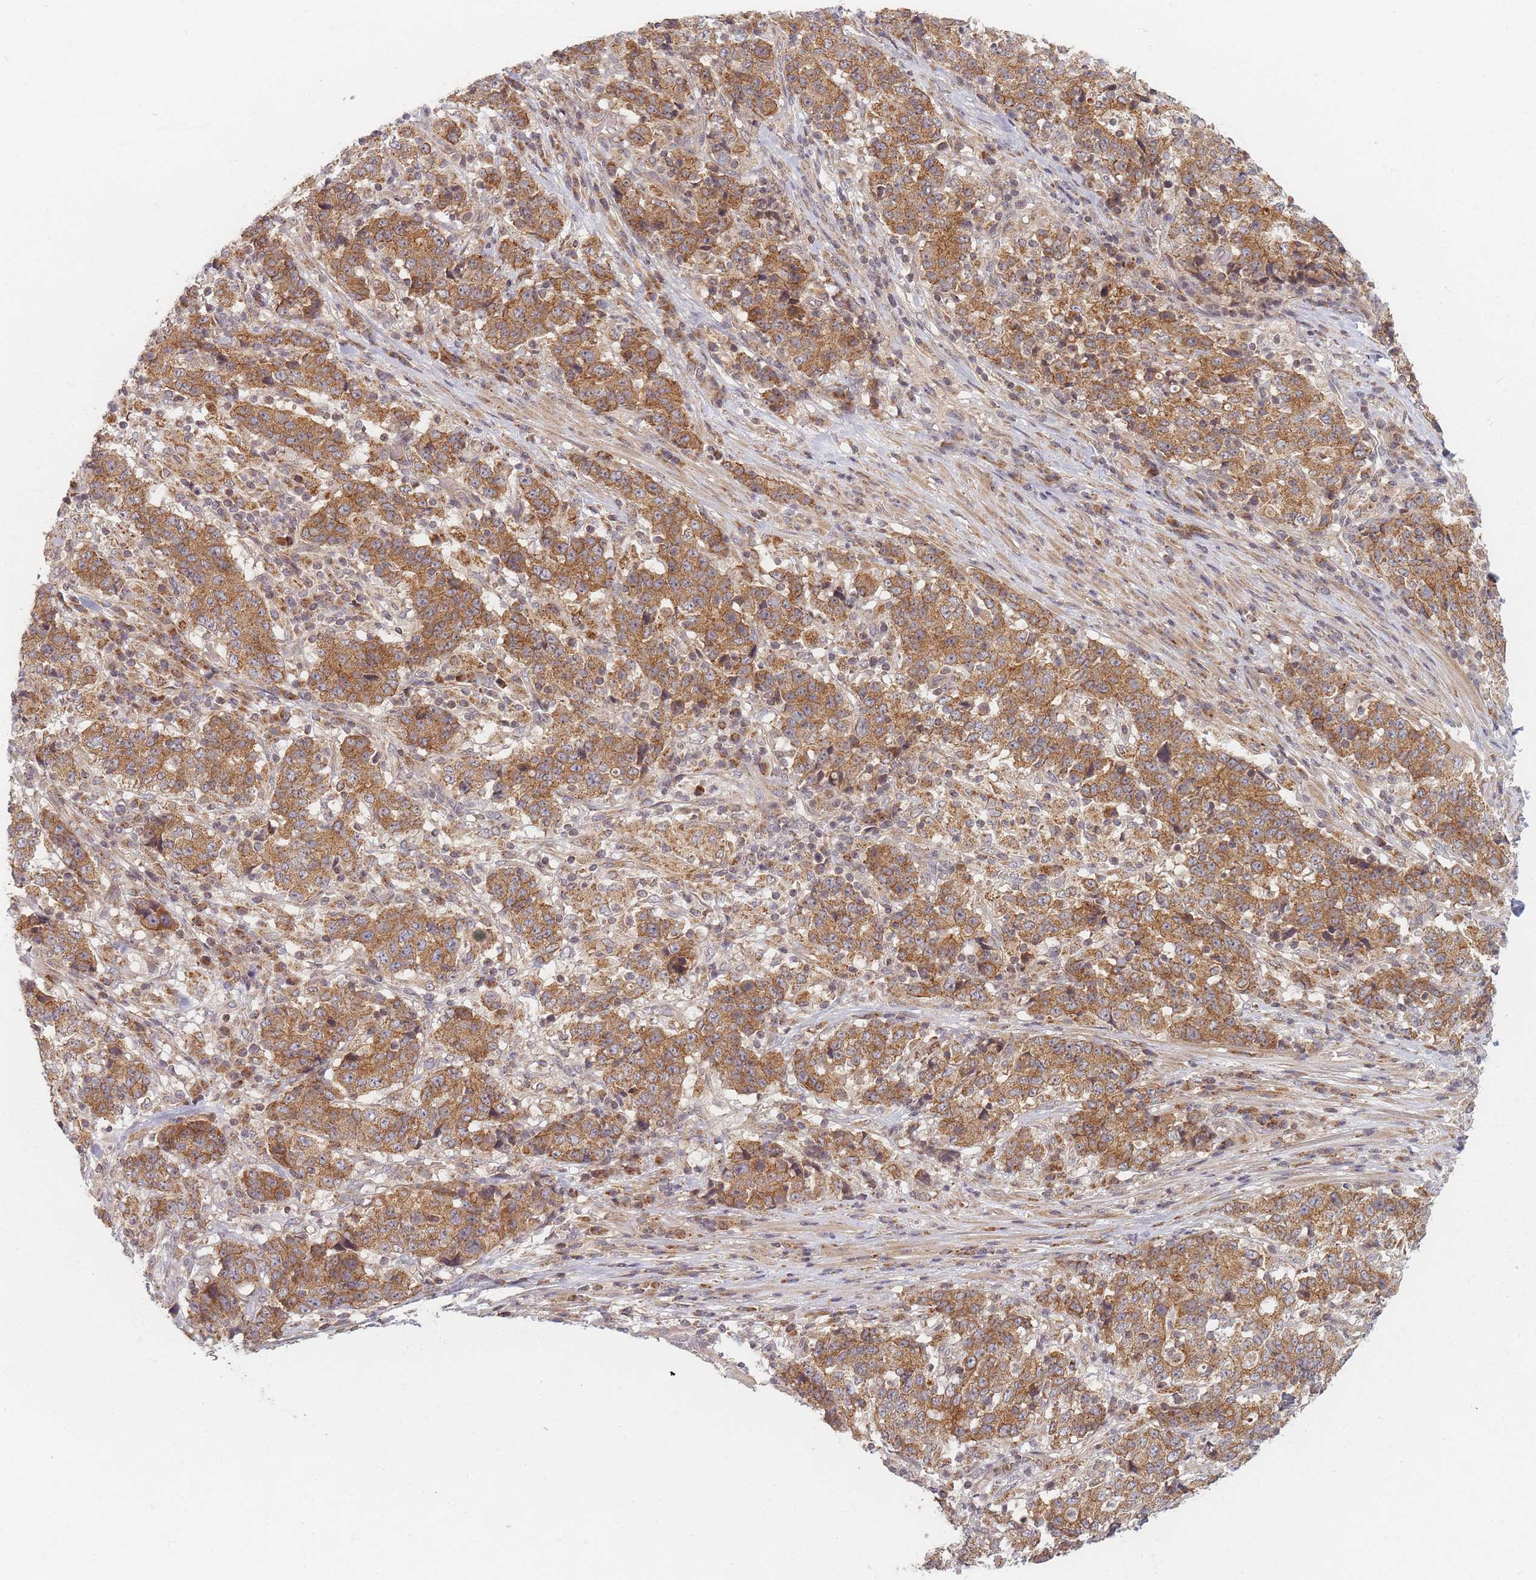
{"staining": {"intensity": "moderate", "quantity": ">75%", "location": "cytoplasmic/membranous"}, "tissue": "stomach cancer", "cell_type": "Tumor cells", "image_type": "cancer", "snomed": [{"axis": "morphology", "description": "Adenocarcinoma, NOS"}, {"axis": "topography", "description": "Stomach"}], "caption": "An IHC photomicrograph of tumor tissue is shown. Protein staining in brown shows moderate cytoplasmic/membranous positivity in stomach adenocarcinoma within tumor cells.", "gene": "RADX", "patient": {"sex": "male", "age": 59}}